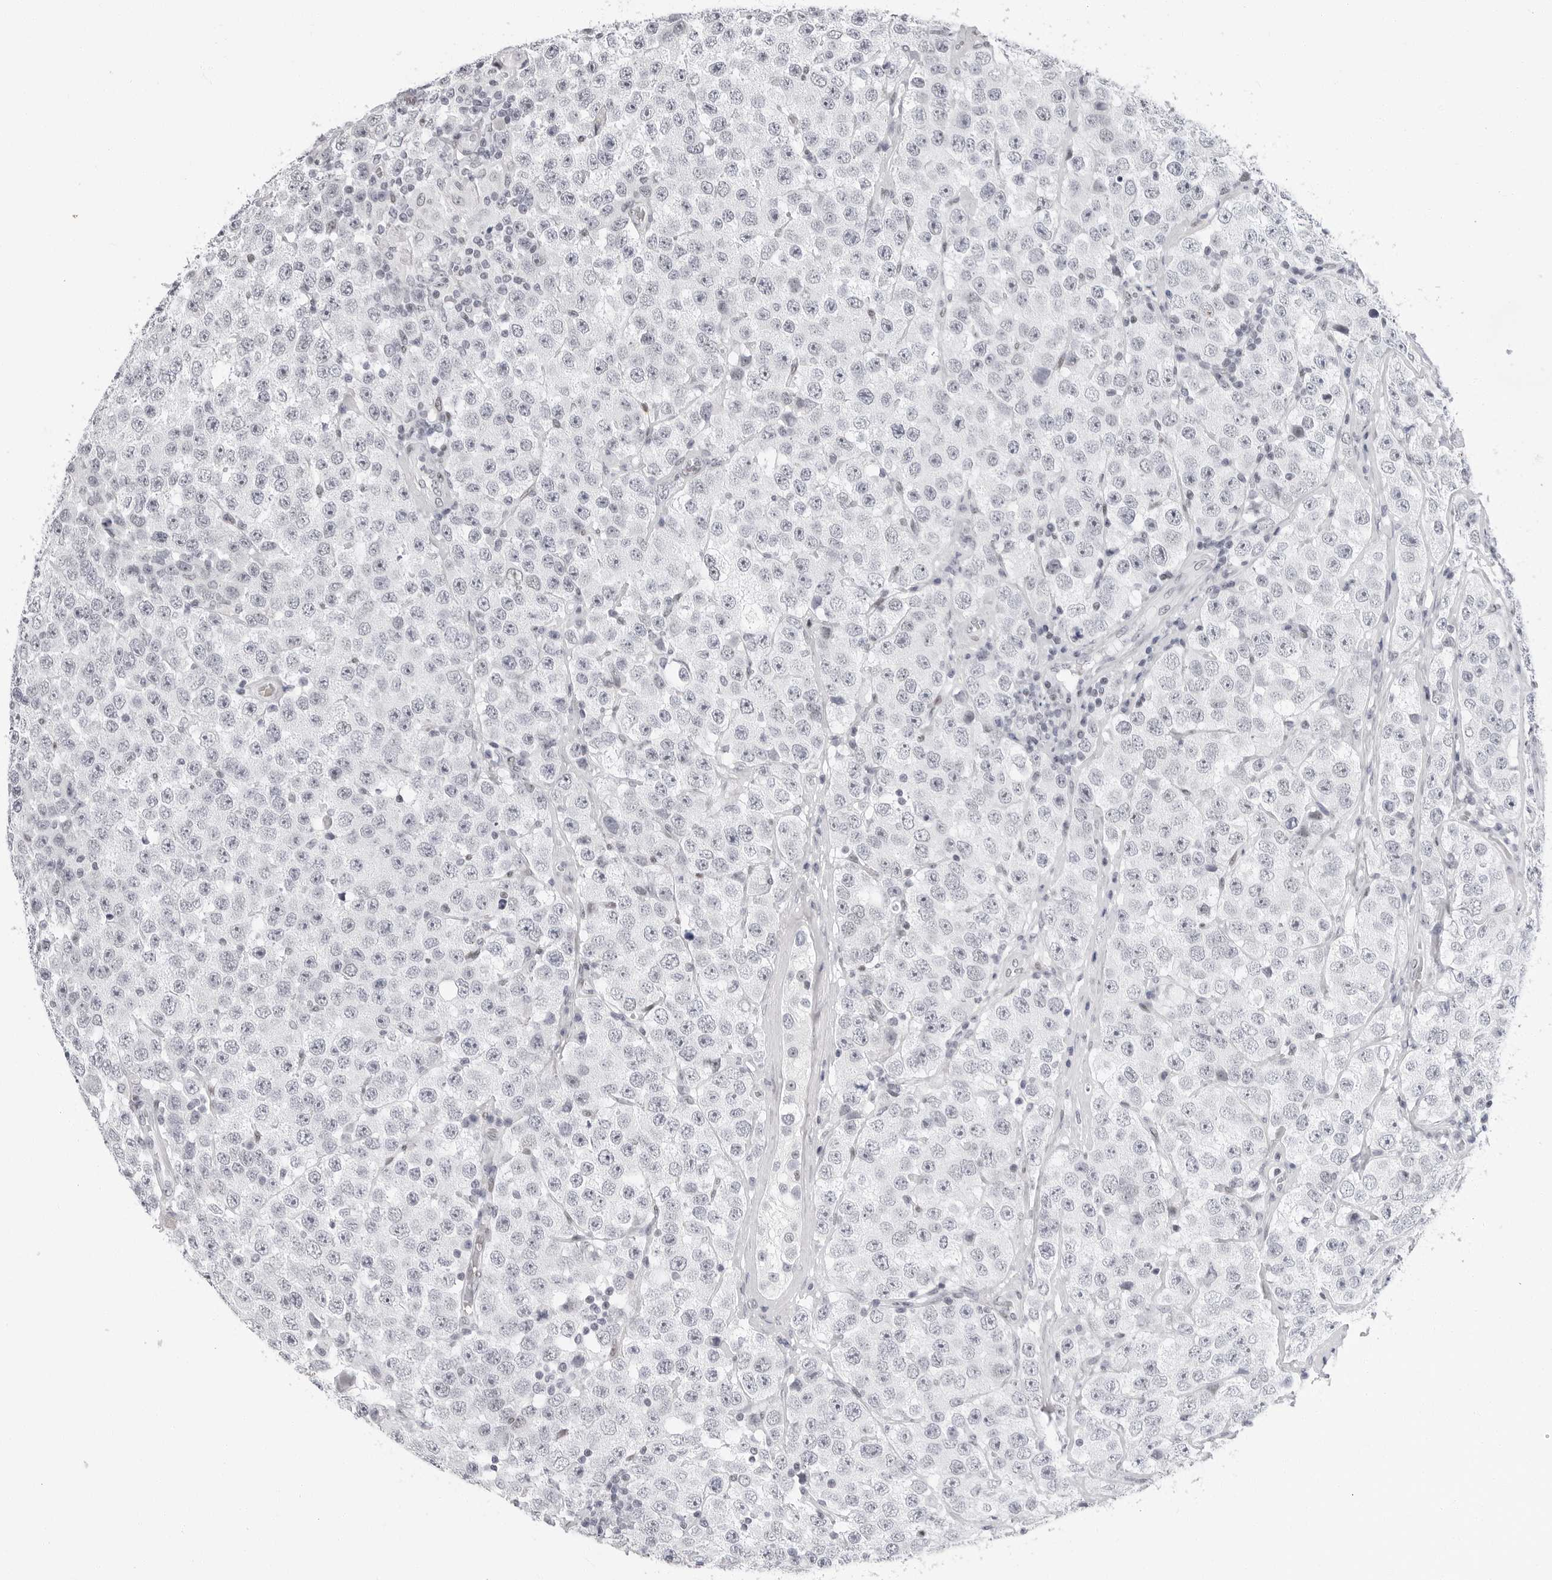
{"staining": {"intensity": "negative", "quantity": "none", "location": "none"}, "tissue": "testis cancer", "cell_type": "Tumor cells", "image_type": "cancer", "snomed": [{"axis": "morphology", "description": "Seminoma, NOS"}, {"axis": "morphology", "description": "Carcinoma, Embryonal, NOS"}, {"axis": "topography", "description": "Testis"}], "caption": "High power microscopy image of an immunohistochemistry histopathology image of testis cancer, revealing no significant positivity in tumor cells.", "gene": "VEZF1", "patient": {"sex": "male", "age": 28}}